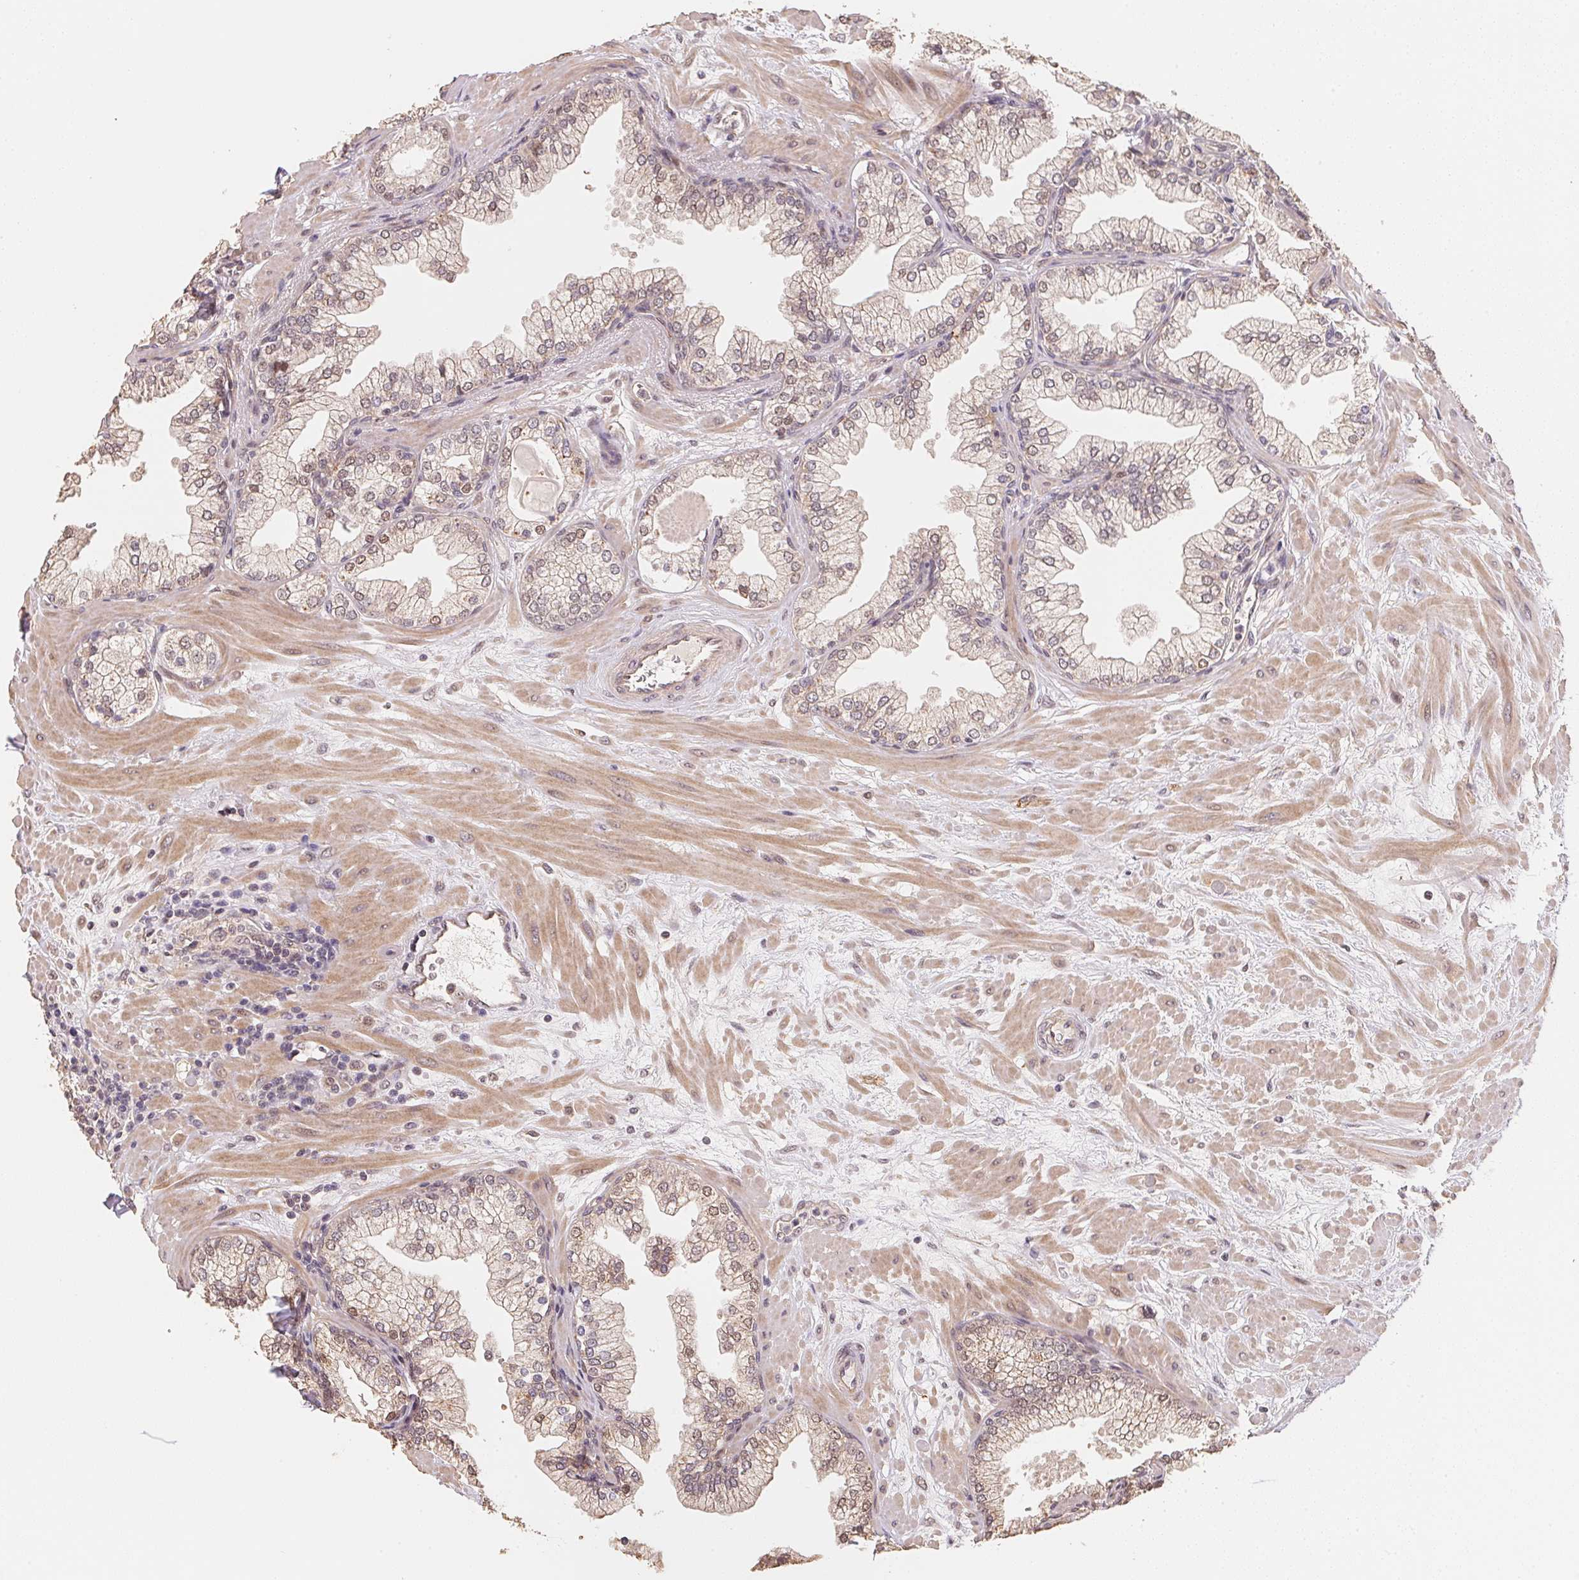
{"staining": {"intensity": "weak", "quantity": "25%-75%", "location": "cytoplasmic/membranous,nuclear"}, "tissue": "prostate", "cell_type": "Glandular cells", "image_type": "normal", "snomed": [{"axis": "morphology", "description": "Normal tissue, NOS"}, {"axis": "topography", "description": "Prostate"}, {"axis": "topography", "description": "Peripheral nerve tissue"}], "caption": "A brown stain shows weak cytoplasmic/membranous,nuclear expression of a protein in glandular cells of normal human prostate.", "gene": "TMEM222", "patient": {"sex": "male", "age": 61}}